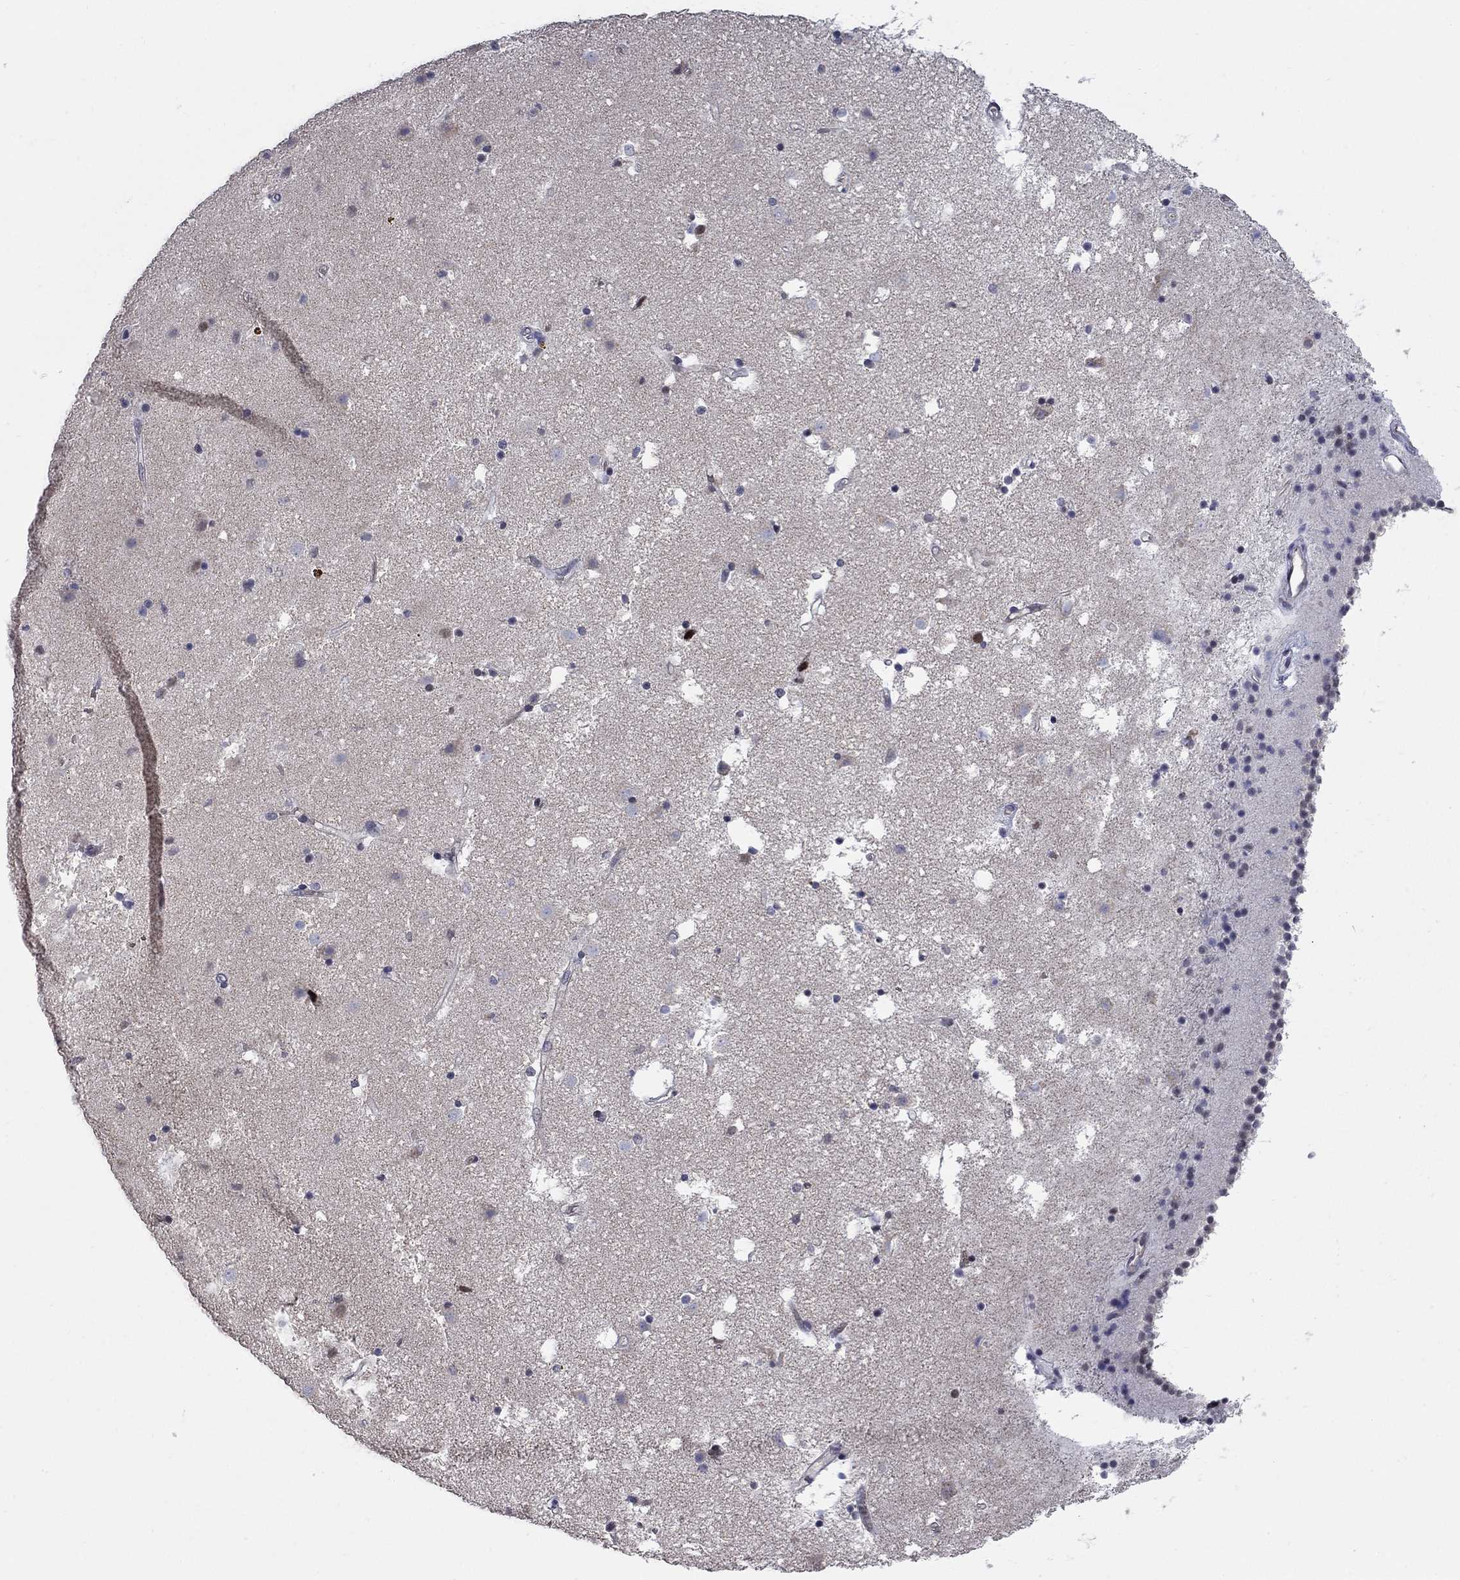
{"staining": {"intensity": "negative", "quantity": "none", "location": "none"}, "tissue": "caudate", "cell_type": "Glial cells", "image_type": "normal", "snomed": [{"axis": "morphology", "description": "Normal tissue, NOS"}, {"axis": "topography", "description": "Lateral ventricle wall"}], "caption": "A high-resolution micrograph shows immunohistochemistry staining of unremarkable caudate, which exhibits no significant positivity in glial cells.", "gene": "HTR4", "patient": {"sex": "female", "age": 71}}